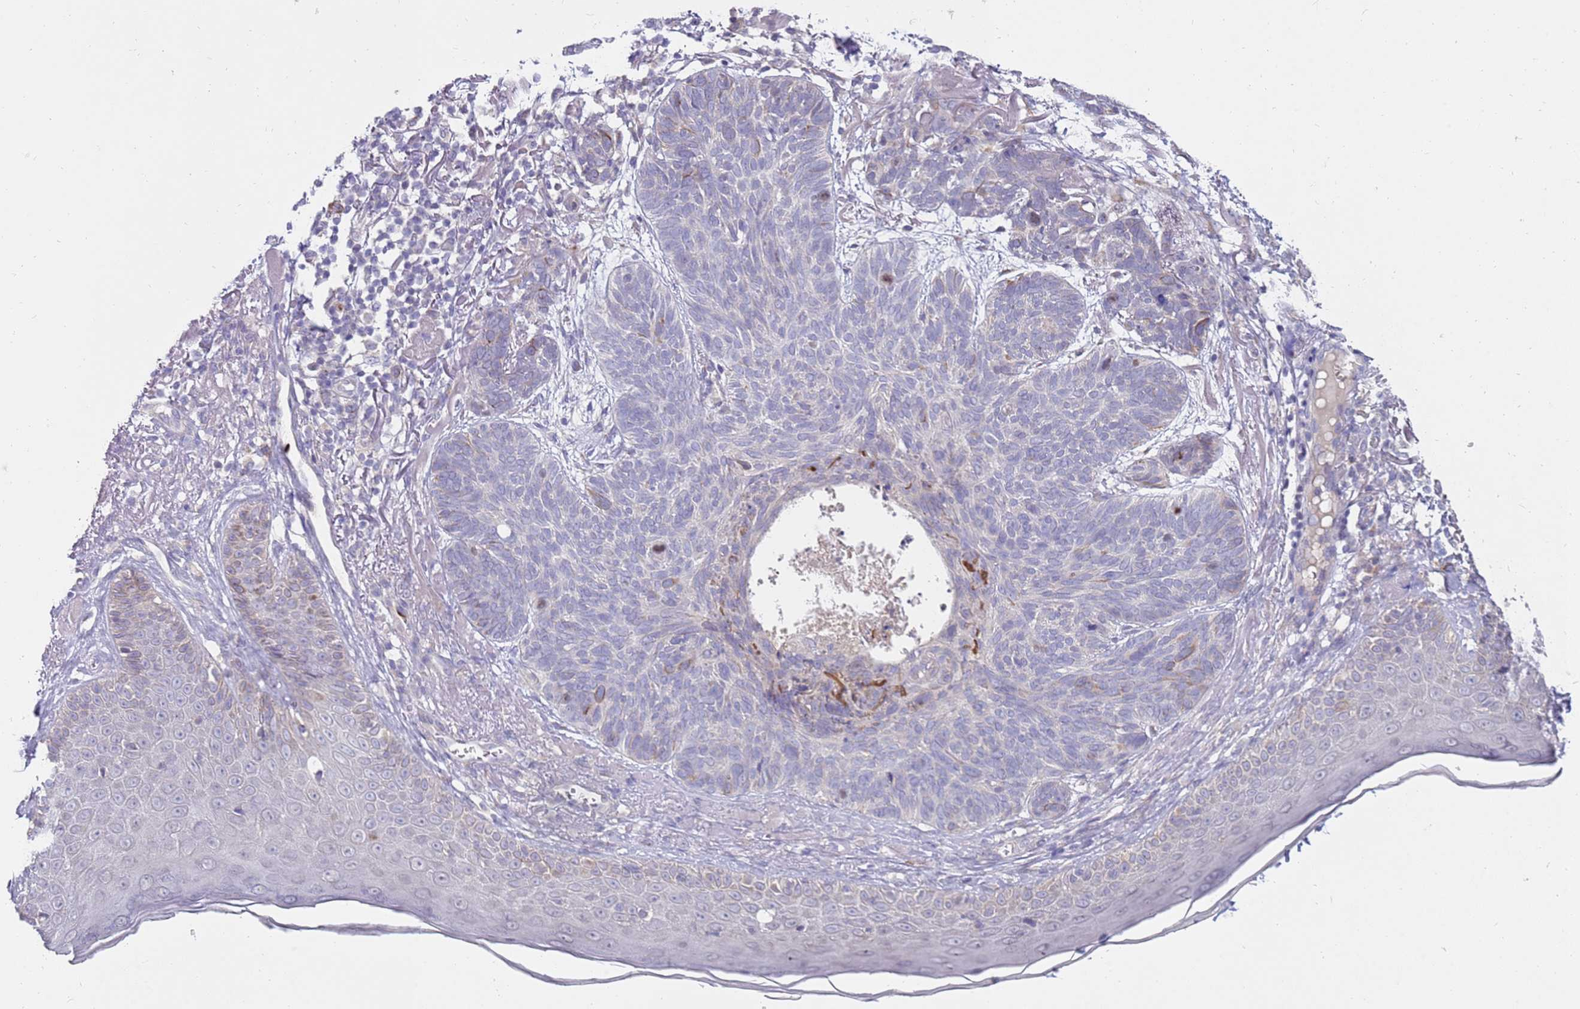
{"staining": {"intensity": "negative", "quantity": "none", "location": "none"}, "tissue": "skin cancer", "cell_type": "Tumor cells", "image_type": "cancer", "snomed": [{"axis": "morphology", "description": "Normal tissue, NOS"}, {"axis": "morphology", "description": "Basal cell carcinoma"}, {"axis": "topography", "description": "Skin"}], "caption": "Immunohistochemical staining of human skin cancer demonstrates no significant positivity in tumor cells.", "gene": "NMUR2", "patient": {"sex": "male", "age": 66}}